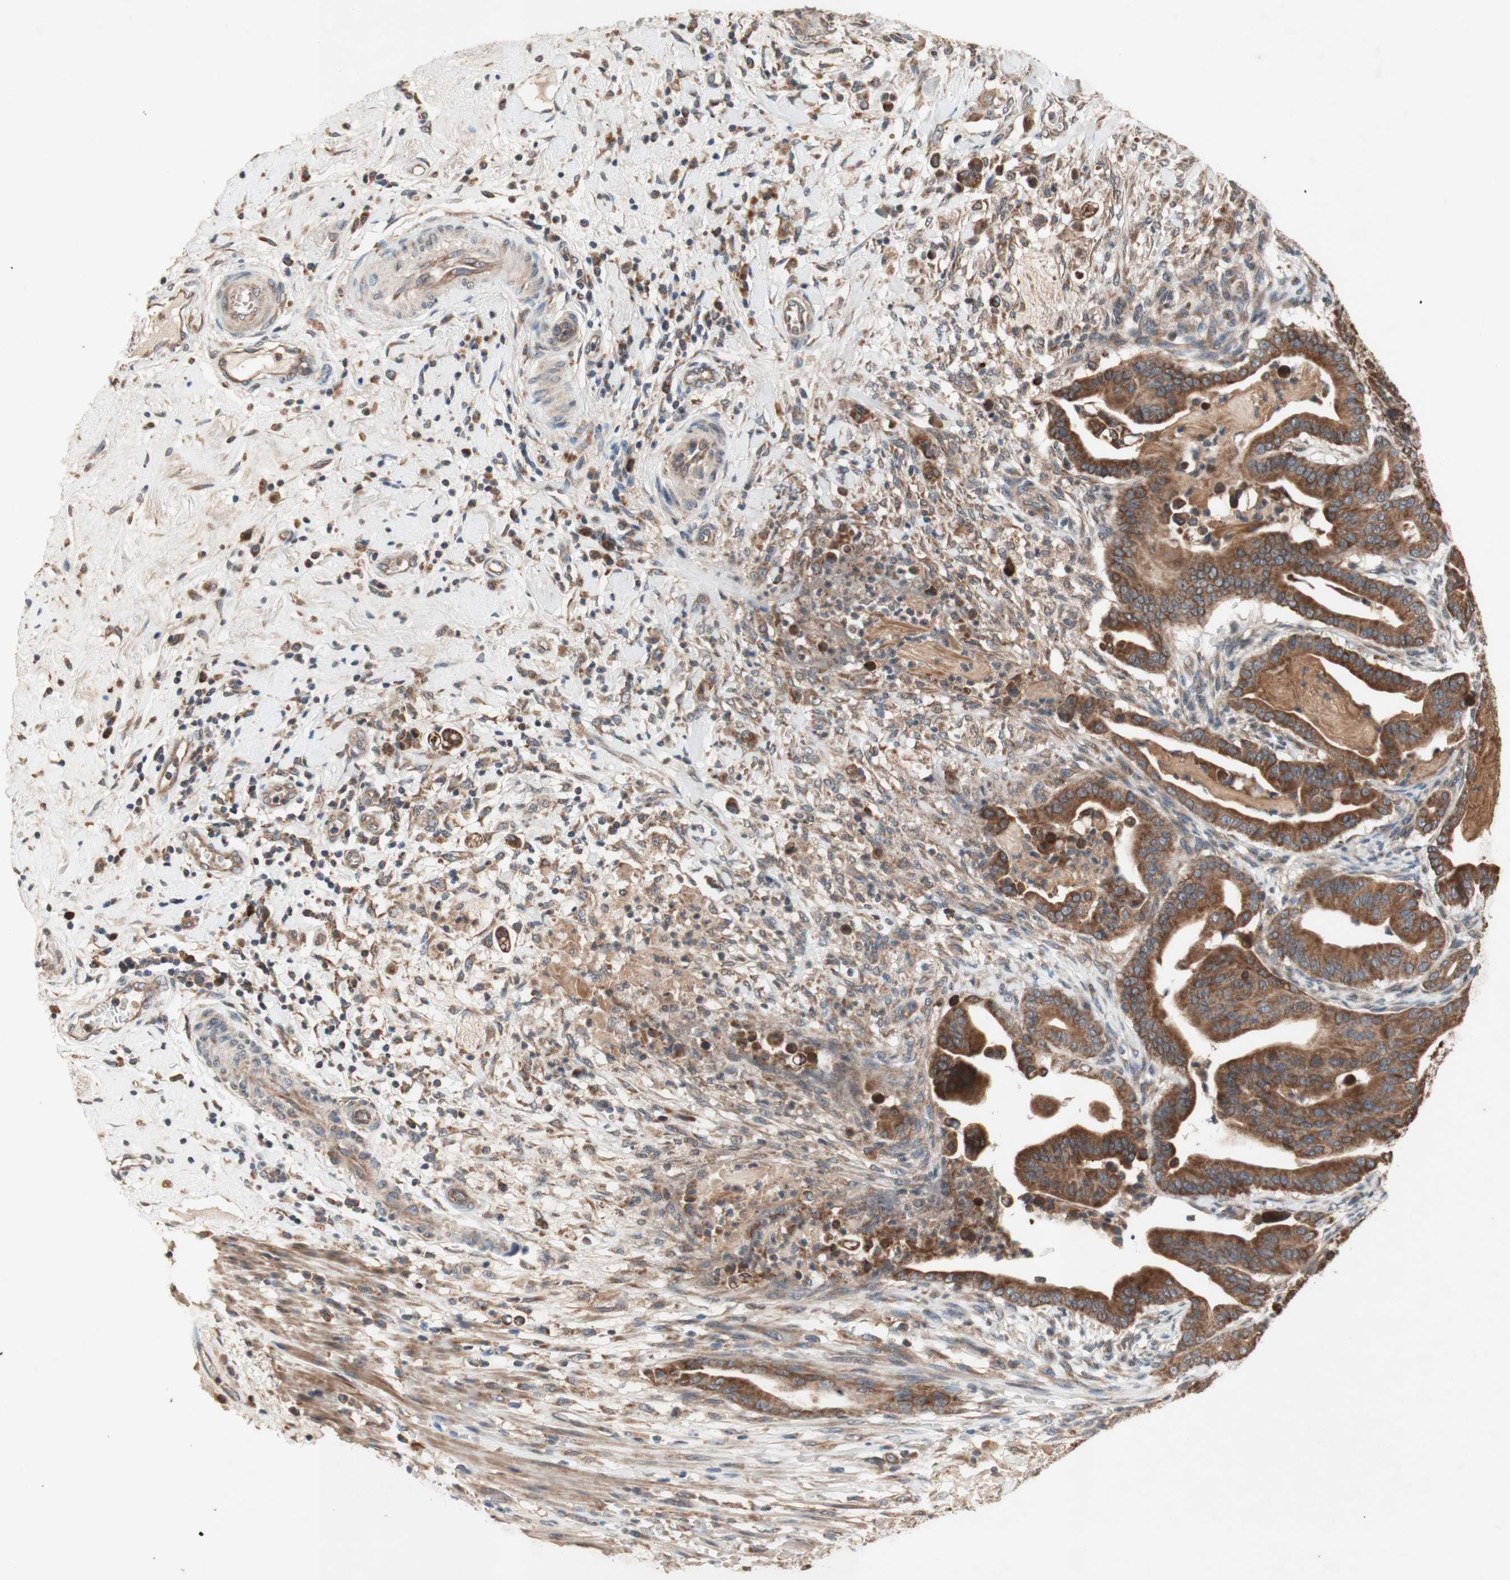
{"staining": {"intensity": "strong", "quantity": ">75%", "location": "cytoplasmic/membranous"}, "tissue": "pancreatic cancer", "cell_type": "Tumor cells", "image_type": "cancer", "snomed": [{"axis": "morphology", "description": "Adenocarcinoma, NOS"}, {"axis": "topography", "description": "Pancreas"}], "caption": "Protein analysis of pancreatic cancer (adenocarcinoma) tissue displays strong cytoplasmic/membranous staining in approximately >75% of tumor cells.", "gene": "DDOST", "patient": {"sex": "male", "age": 63}}